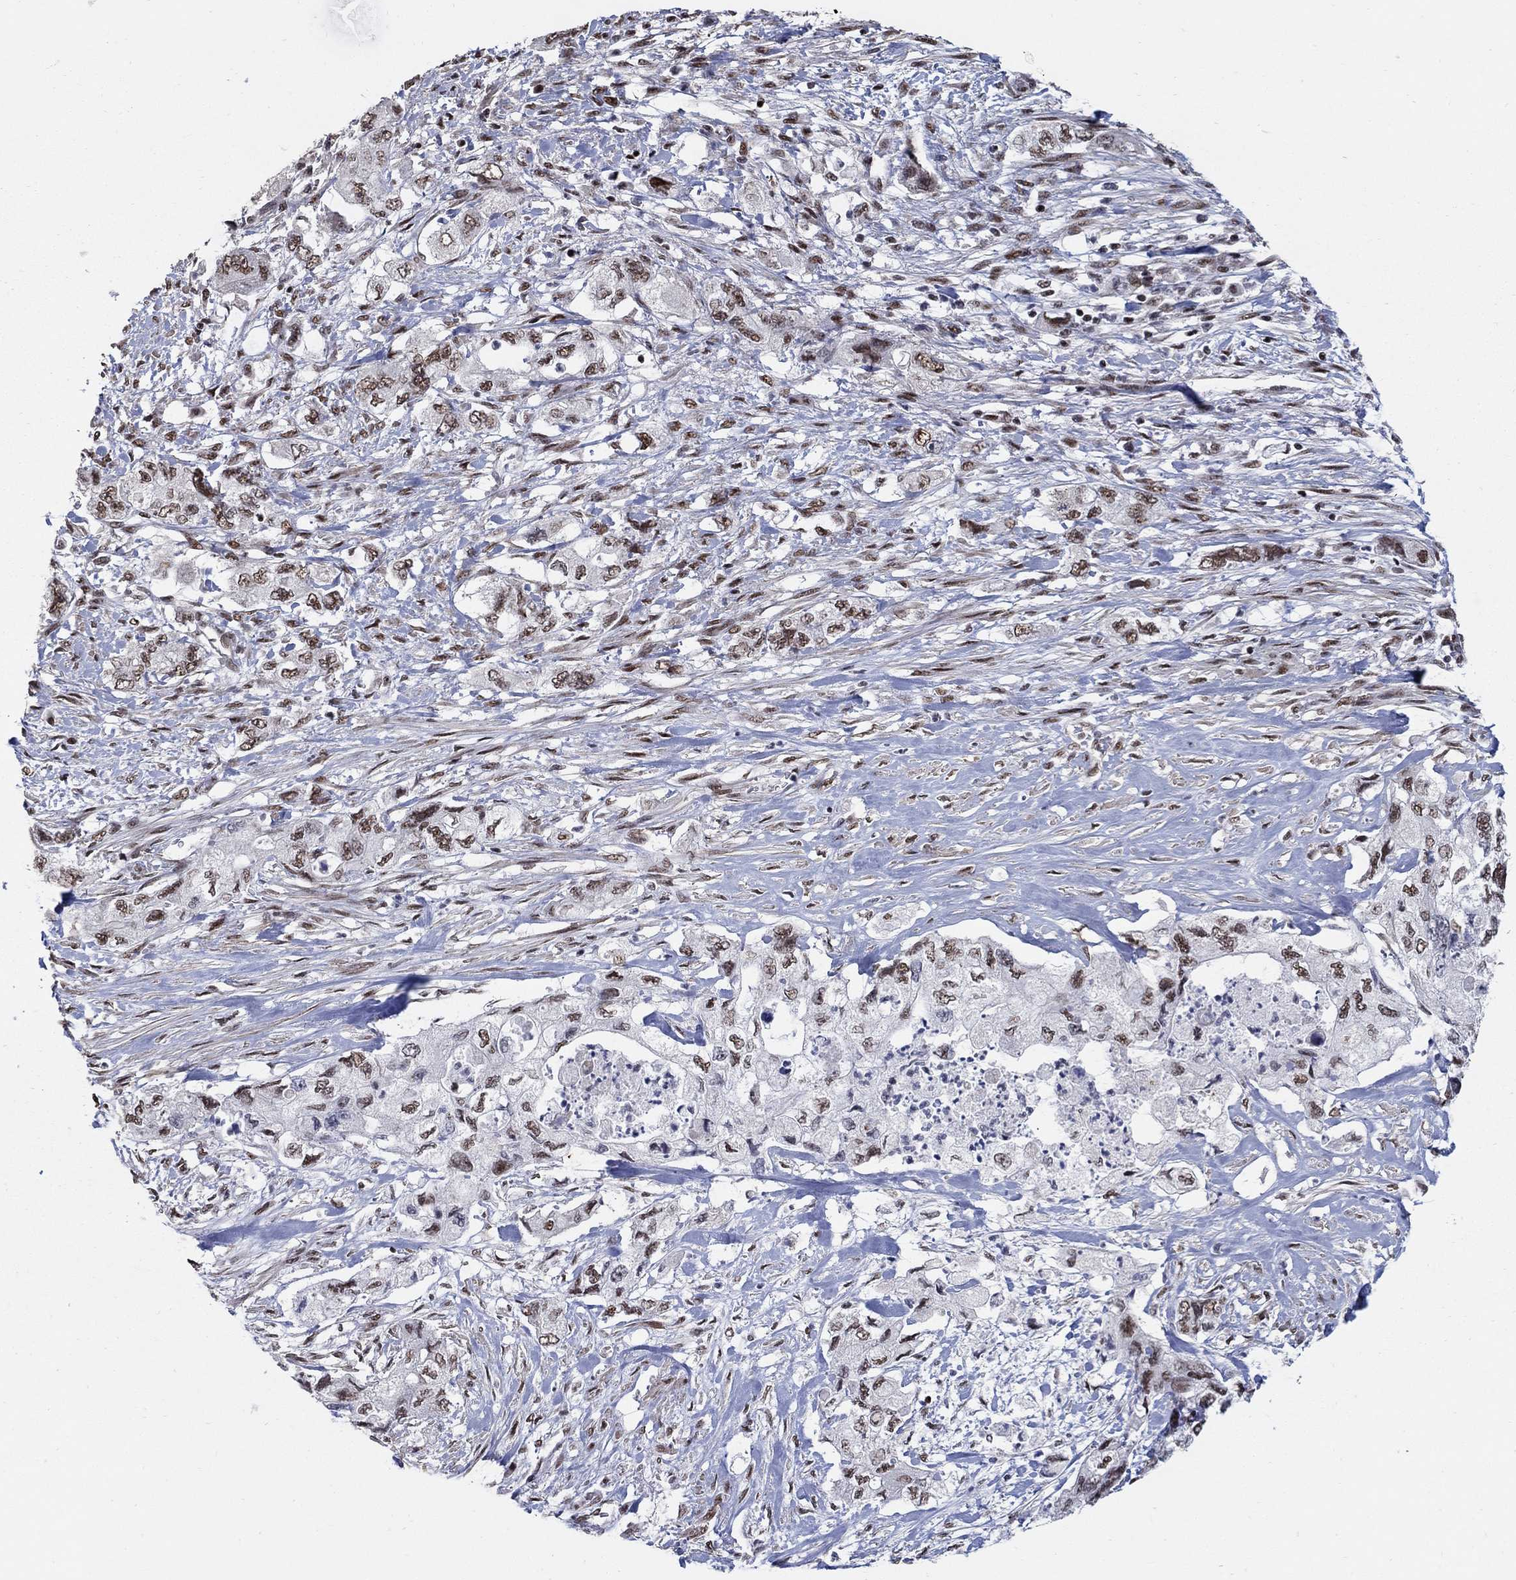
{"staining": {"intensity": "weak", "quantity": ">75%", "location": "nuclear"}, "tissue": "pancreatic cancer", "cell_type": "Tumor cells", "image_type": "cancer", "snomed": [{"axis": "morphology", "description": "Adenocarcinoma, NOS"}, {"axis": "topography", "description": "Pancreas"}], "caption": "A brown stain highlights weak nuclear positivity of a protein in human pancreatic adenocarcinoma tumor cells.", "gene": "PNISR", "patient": {"sex": "female", "age": 73}}